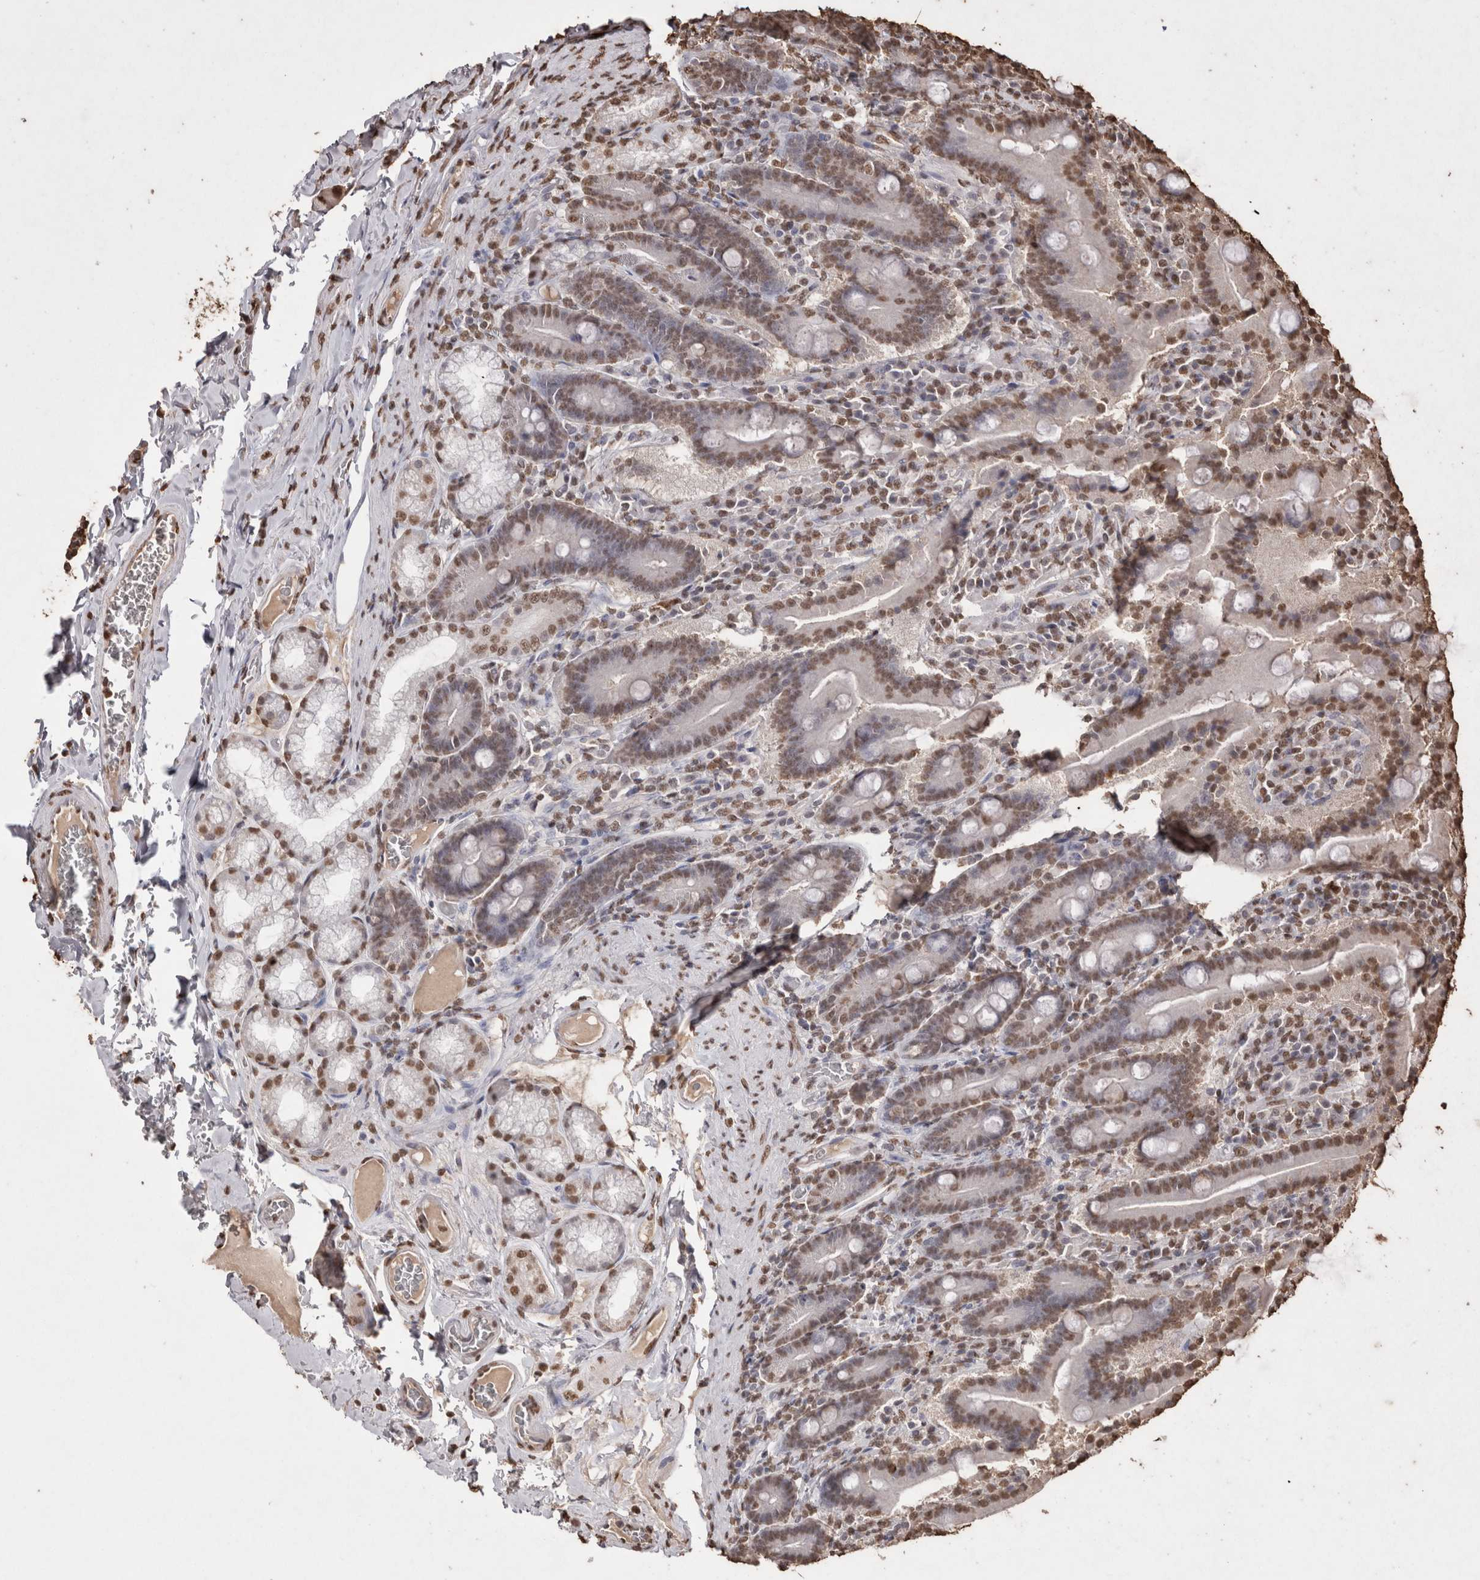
{"staining": {"intensity": "moderate", "quantity": ">75%", "location": "nuclear"}, "tissue": "duodenum", "cell_type": "Glandular cells", "image_type": "normal", "snomed": [{"axis": "morphology", "description": "Normal tissue, NOS"}, {"axis": "topography", "description": "Duodenum"}], "caption": "Moderate nuclear expression is appreciated in approximately >75% of glandular cells in unremarkable duodenum.", "gene": "POU5F1", "patient": {"sex": "female", "age": 62}}